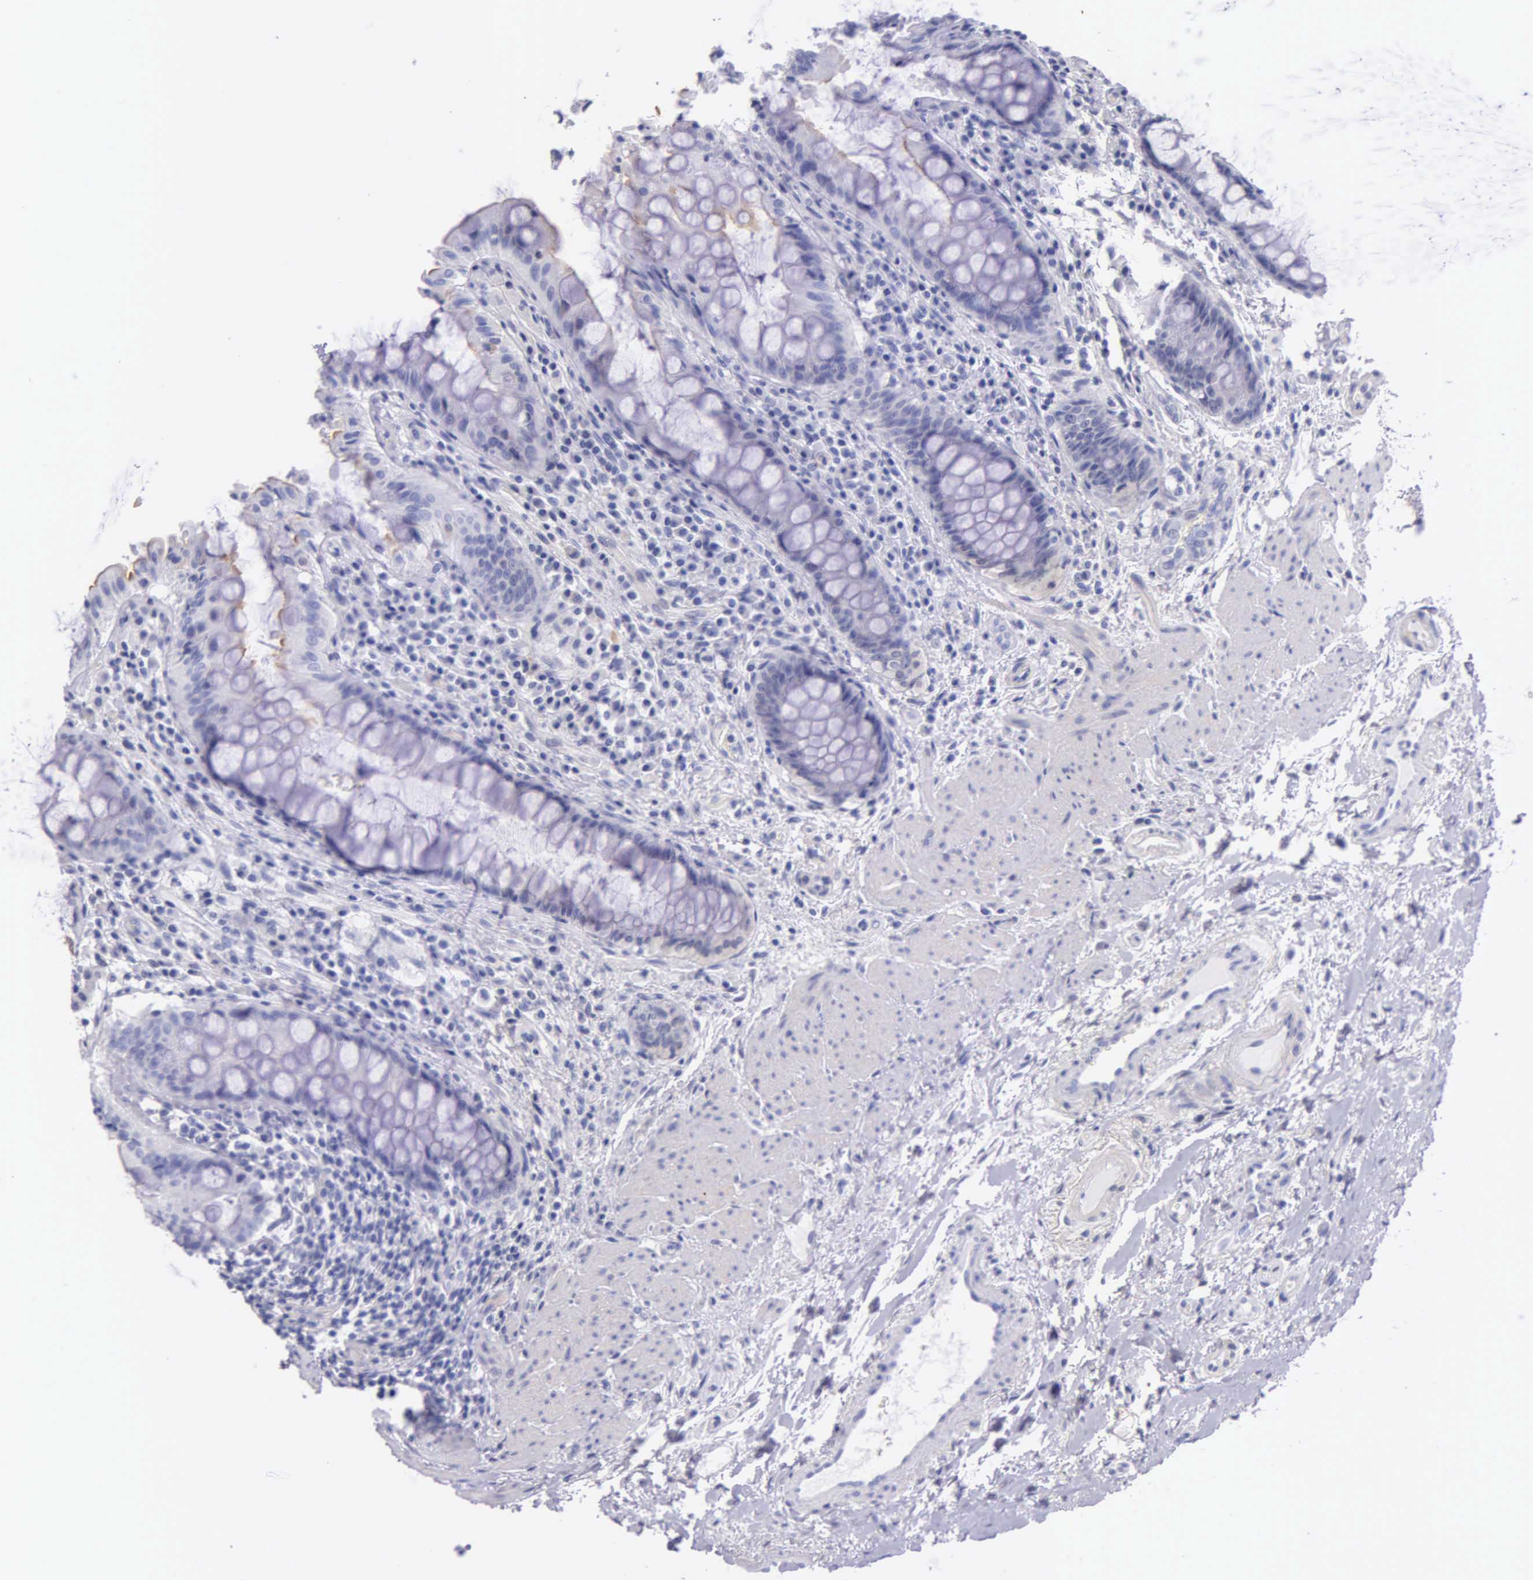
{"staining": {"intensity": "negative", "quantity": "none", "location": "none"}, "tissue": "rectum", "cell_type": "Glandular cells", "image_type": "normal", "snomed": [{"axis": "morphology", "description": "Normal tissue, NOS"}, {"axis": "topography", "description": "Rectum"}], "caption": "DAB immunohistochemical staining of normal rectum shows no significant expression in glandular cells.", "gene": "GSTT2B", "patient": {"sex": "female", "age": 75}}